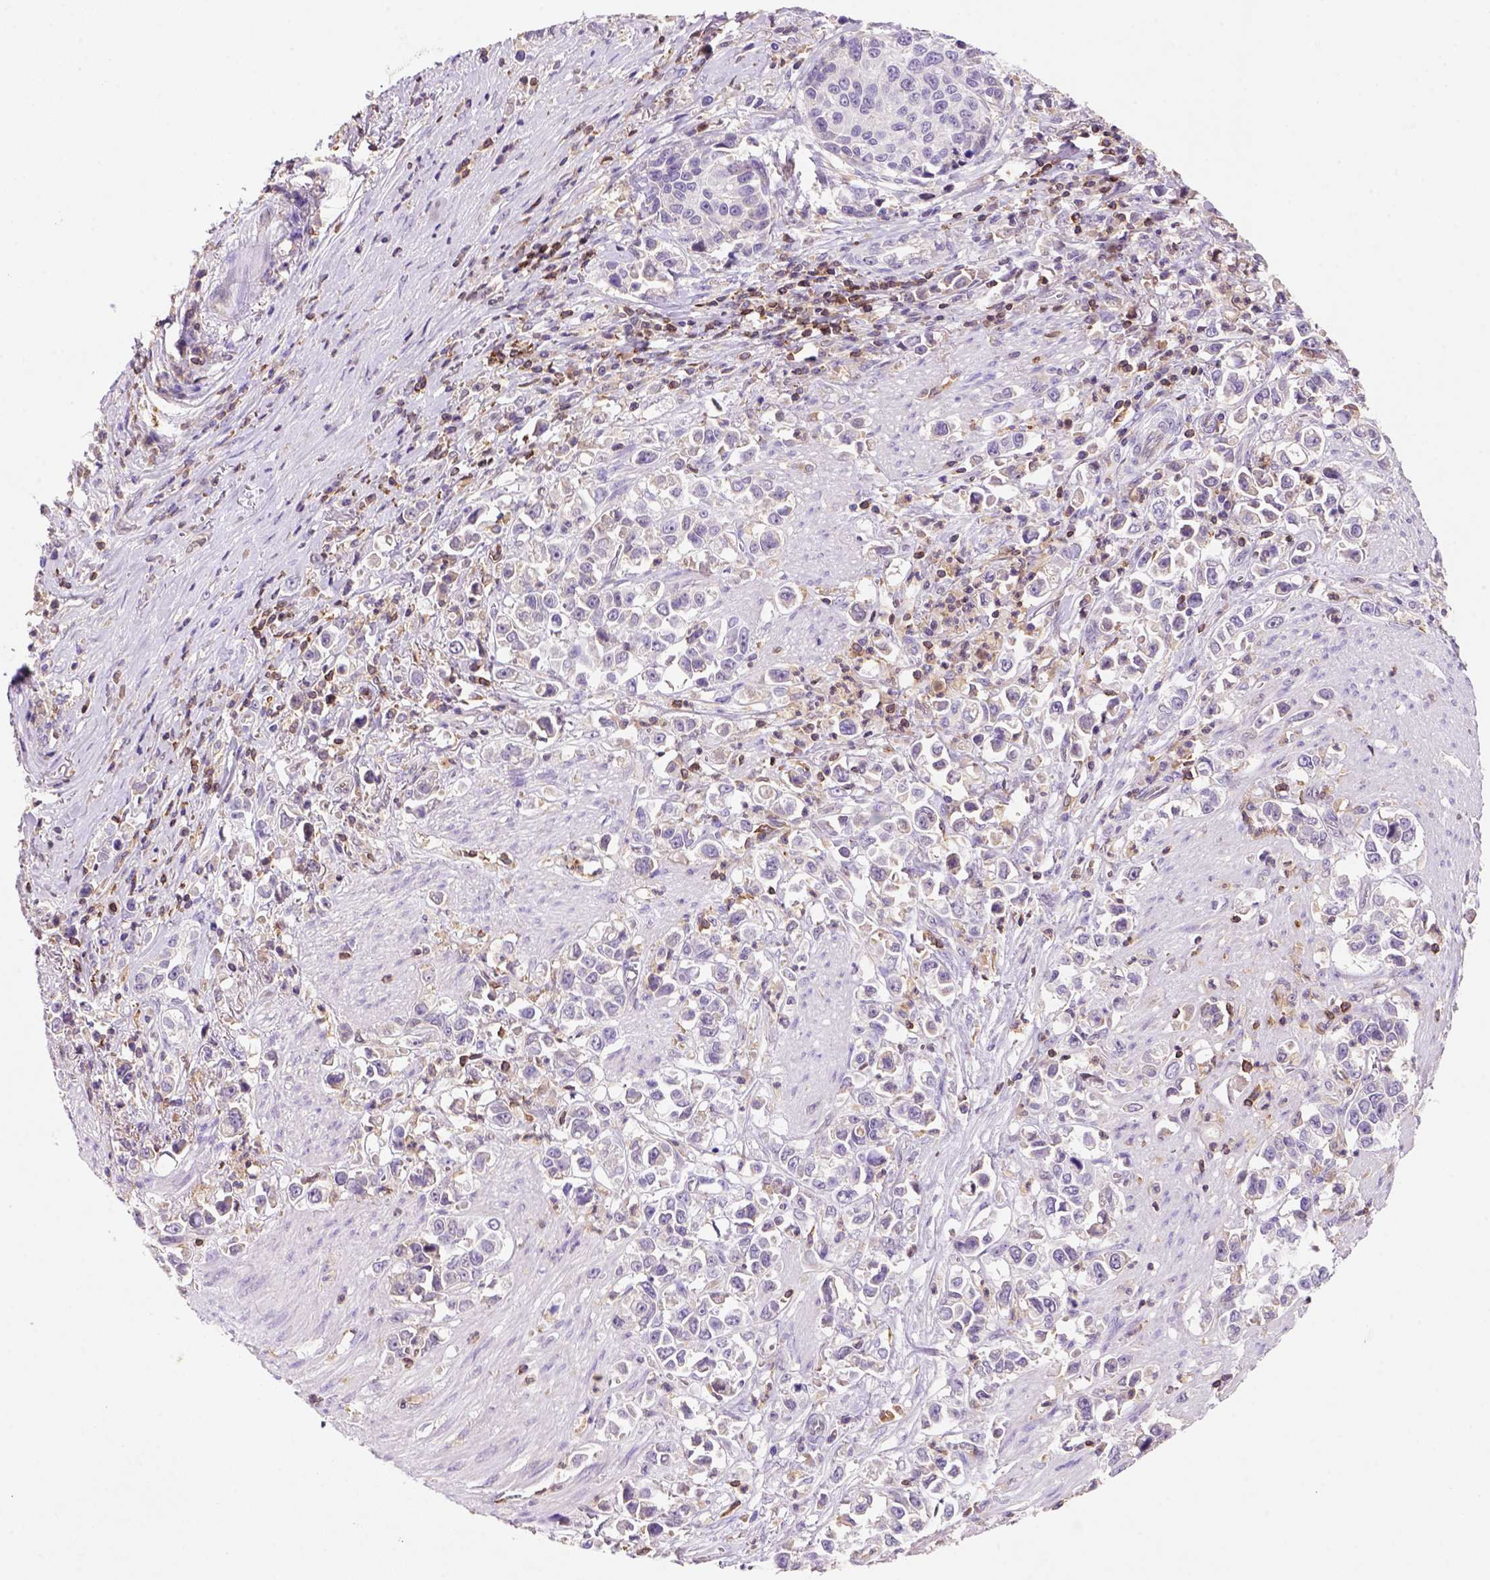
{"staining": {"intensity": "negative", "quantity": "none", "location": "none"}, "tissue": "stomach cancer", "cell_type": "Tumor cells", "image_type": "cancer", "snomed": [{"axis": "morphology", "description": "Adenocarcinoma, NOS"}, {"axis": "topography", "description": "Stomach"}], "caption": "A micrograph of stomach cancer (adenocarcinoma) stained for a protein exhibits no brown staining in tumor cells.", "gene": "INPP5D", "patient": {"sex": "male", "age": 93}}